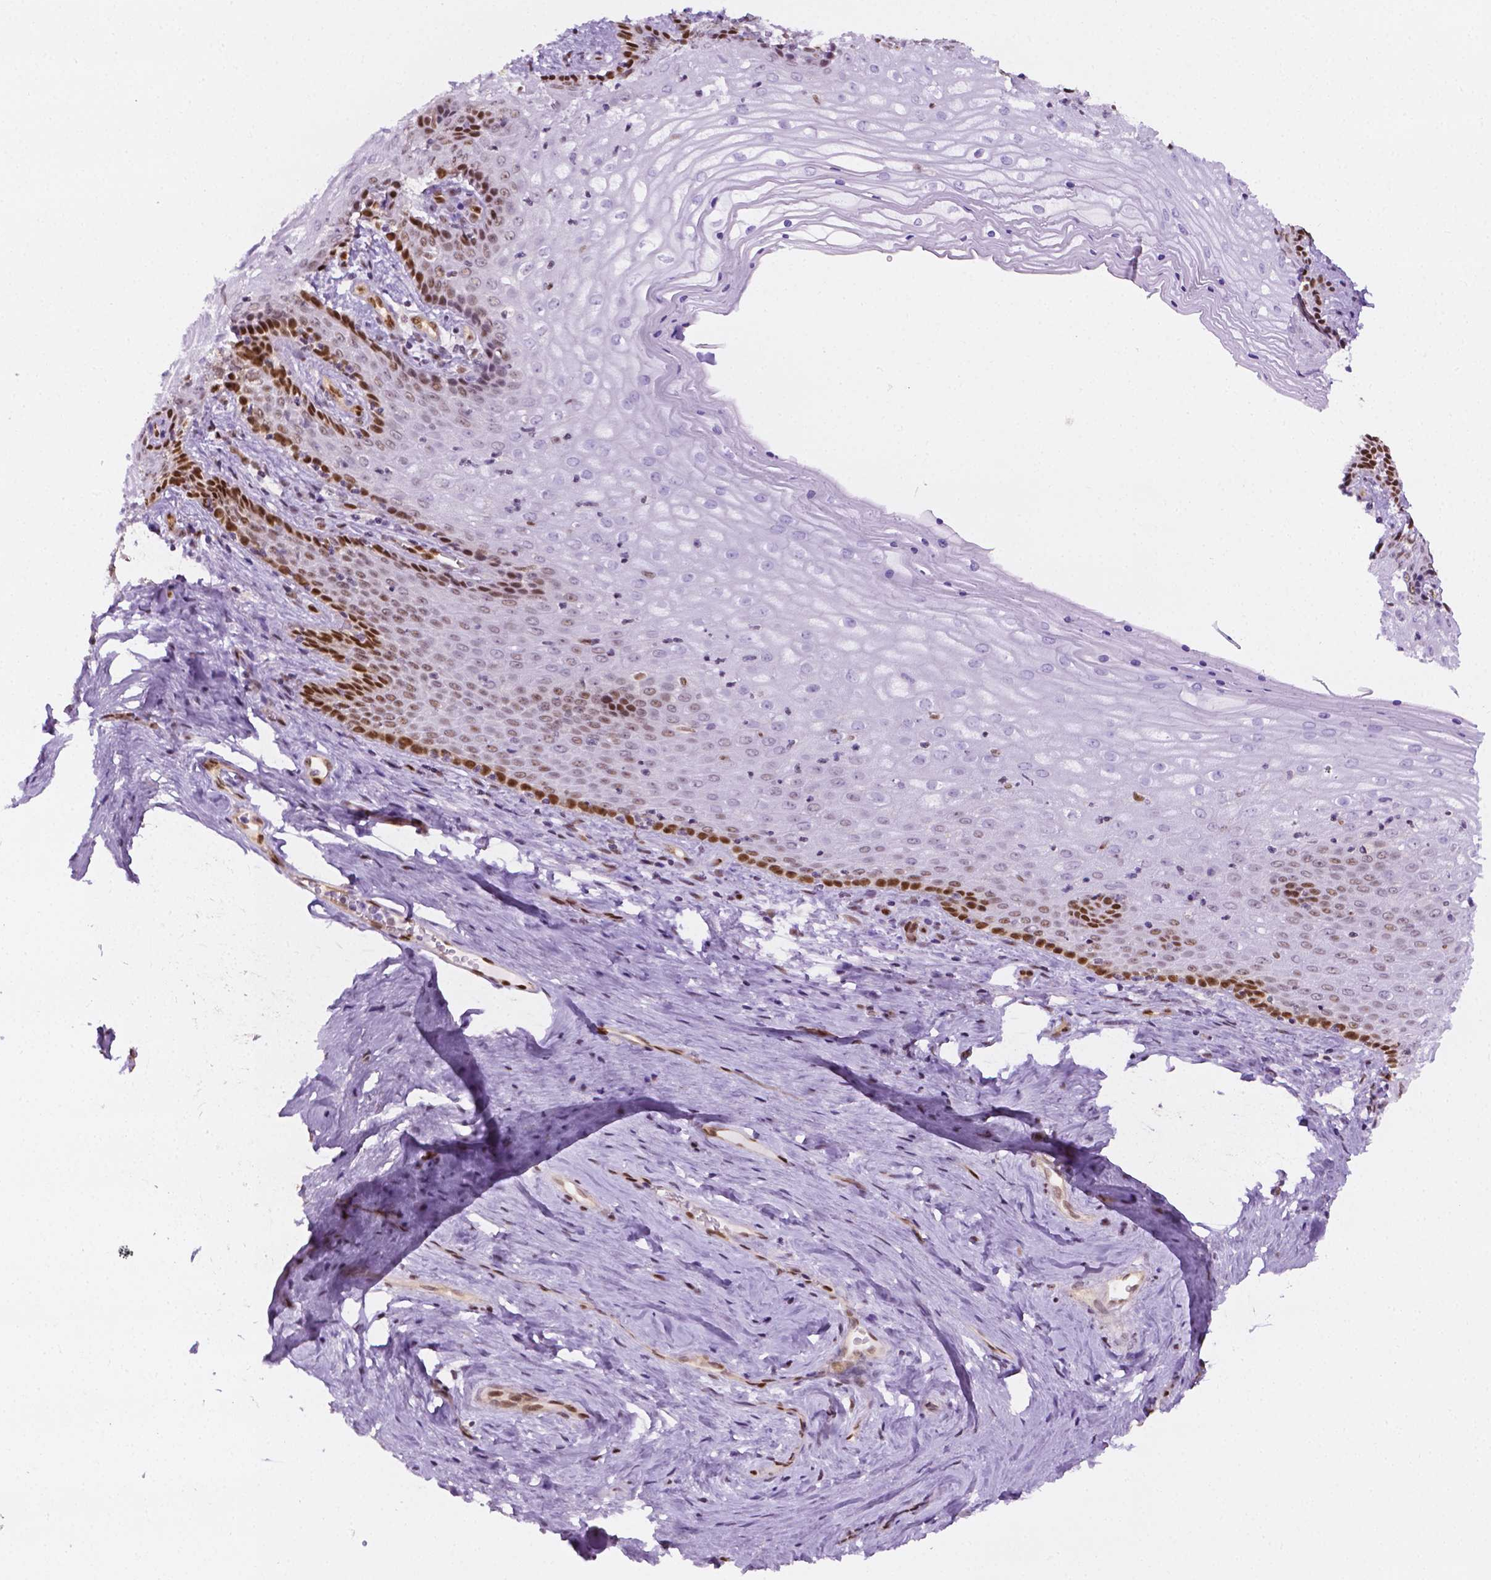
{"staining": {"intensity": "moderate", "quantity": "25%-75%", "location": "nuclear"}, "tissue": "vagina", "cell_type": "Squamous epithelial cells", "image_type": "normal", "snomed": [{"axis": "morphology", "description": "Normal tissue, NOS"}, {"axis": "topography", "description": "Vagina"}], "caption": "Immunohistochemical staining of benign human vagina displays 25%-75% levels of moderate nuclear protein positivity in about 25%-75% of squamous epithelial cells.", "gene": "ERF", "patient": {"sex": "female", "age": 45}}